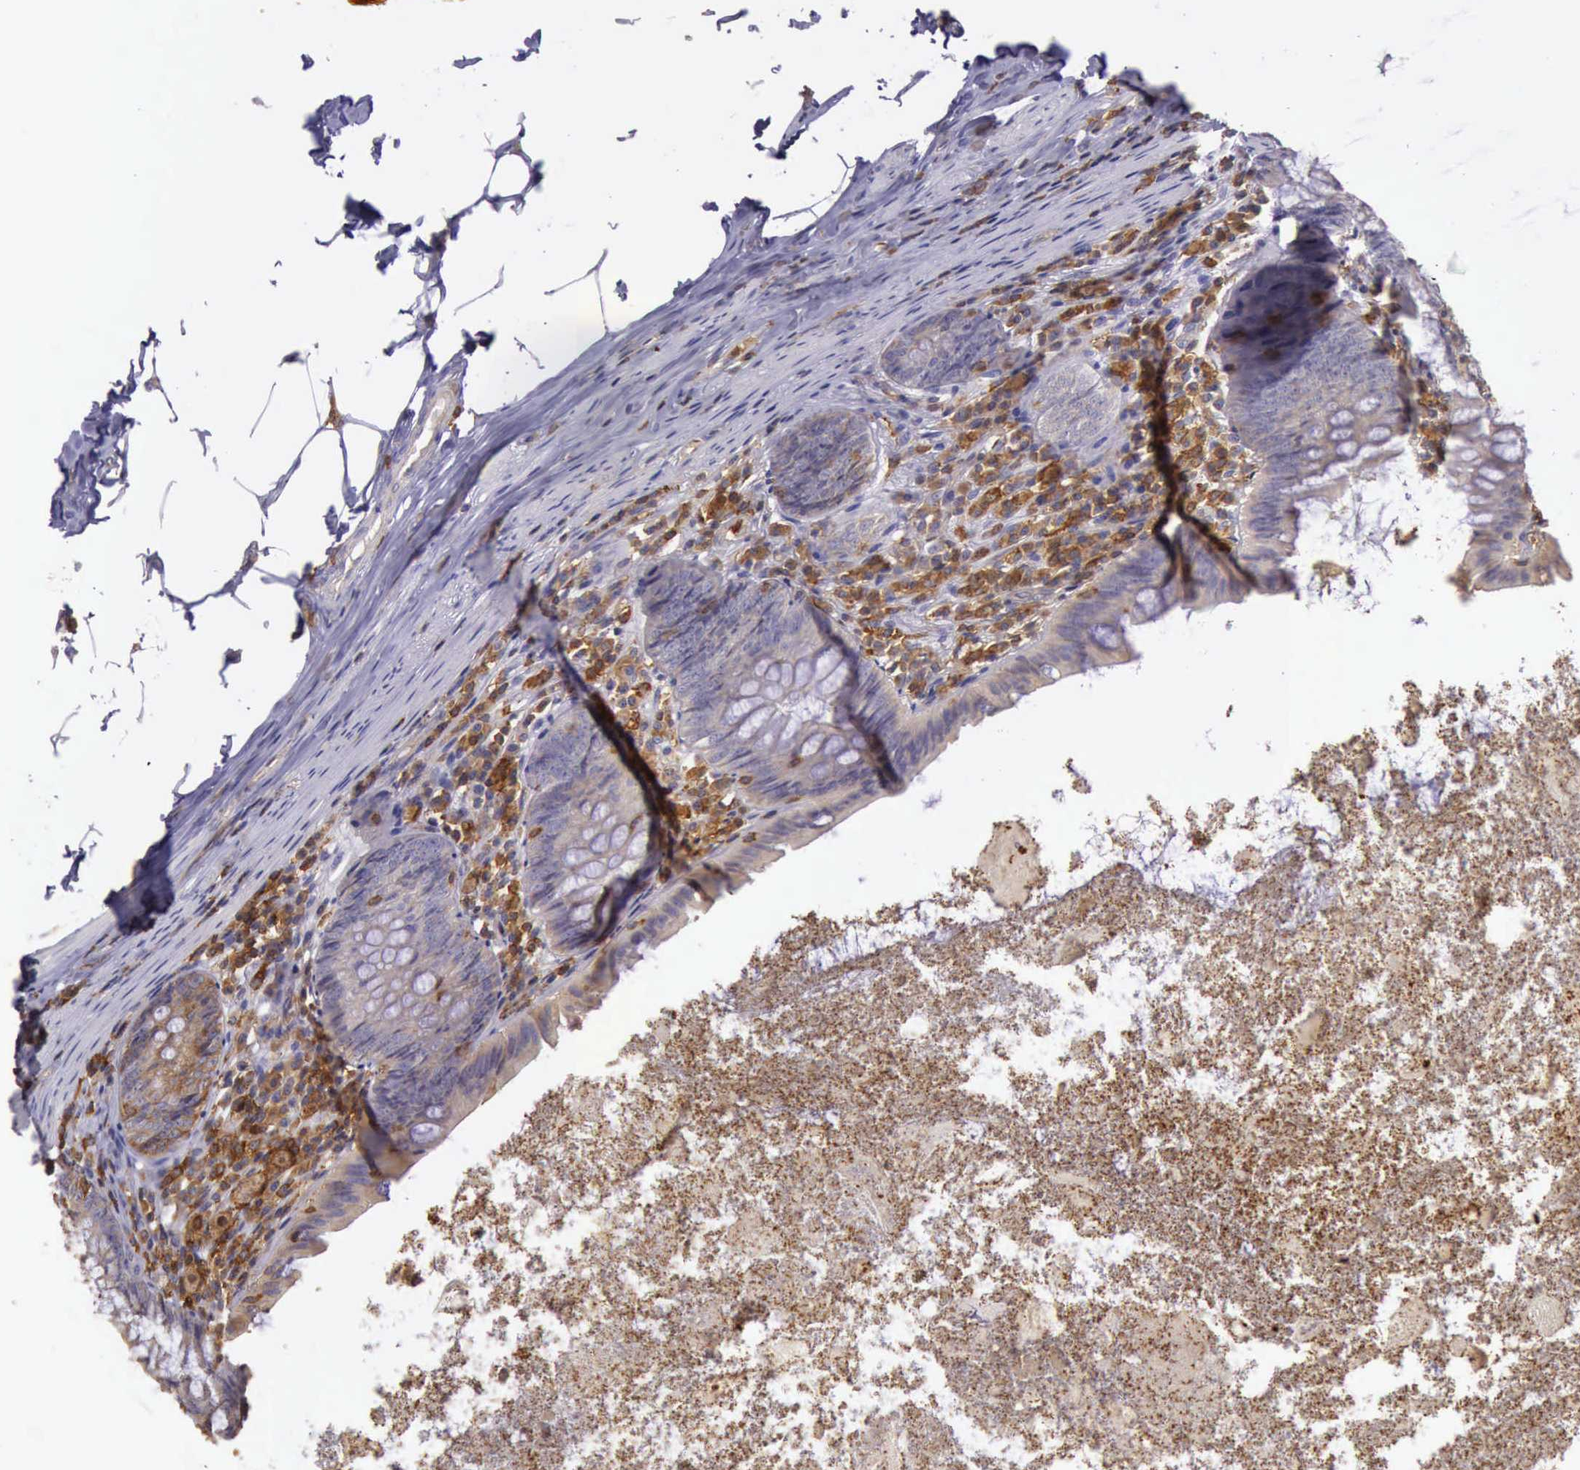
{"staining": {"intensity": "weak", "quantity": "25%-75%", "location": "cytoplasmic/membranous"}, "tissue": "appendix", "cell_type": "Glandular cells", "image_type": "normal", "snomed": [{"axis": "morphology", "description": "Normal tissue, NOS"}, {"axis": "topography", "description": "Appendix"}], "caption": "Appendix stained with a brown dye exhibits weak cytoplasmic/membranous positive staining in about 25%-75% of glandular cells.", "gene": "ARHGAP4", "patient": {"sex": "female", "age": 82}}